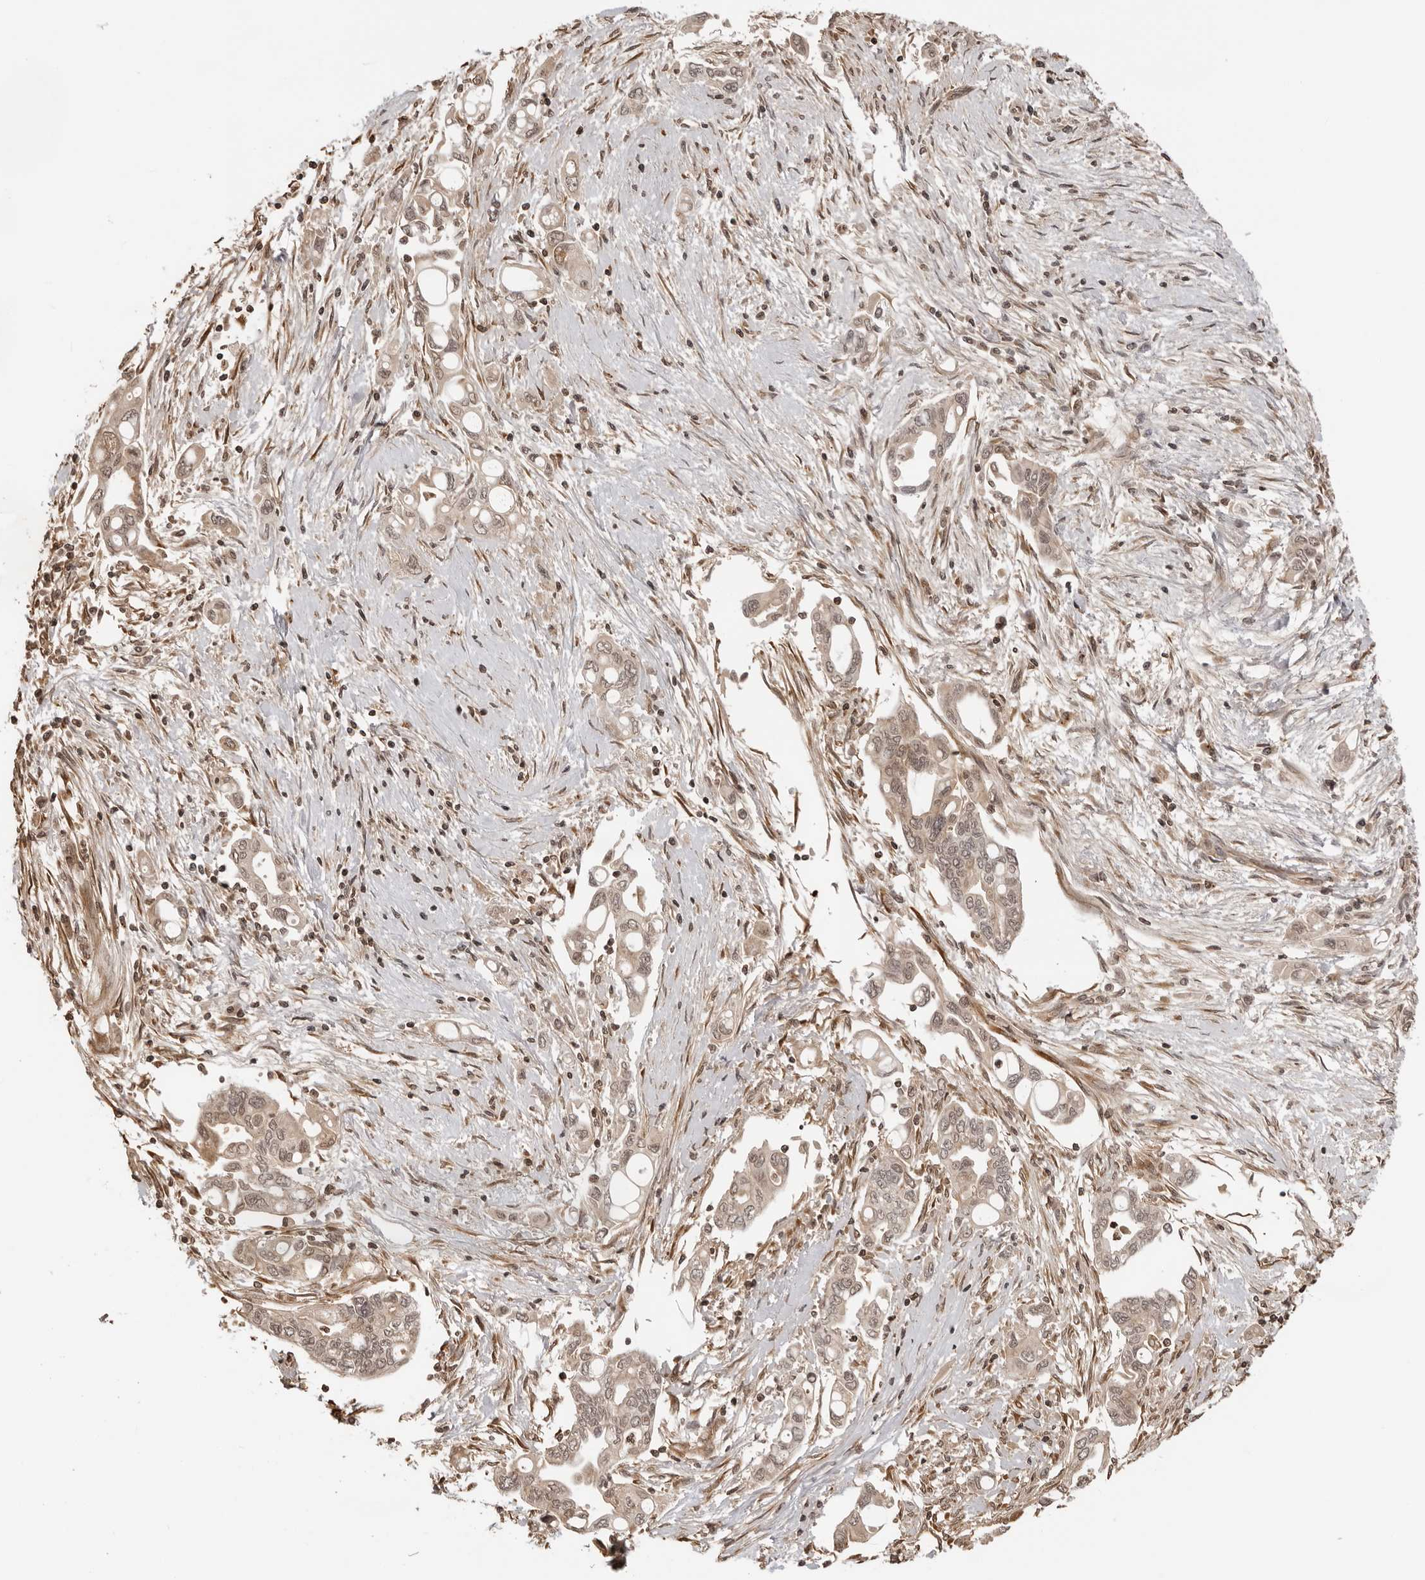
{"staining": {"intensity": "weak", "quantity": ">75%", "location": "cytoplasmic/membranous,nuclear"}, "tissue": "pancreatic cancer", "cell_type": "Tumor cells", "image_type": "cancer", "snomed": [{"axis": "morphology", "description": "Adenocarcinoma, NOS"}, {"axis": "topography", "description": "Pancreas"}], "caption": "Immunohistochemistry (IHC) (DAB (3,3'-diaminobenzidine)) staining of human pancreatic cancer (adenocarcinoma) displays weak cytoplasmic/membranous and nuclear protein staining in about >75% of tumor cells. The staining is performed using DAB brown chromogen to label protein expression. The nuclei are counter-stained blue using hematoxylin.", "gene": "IKBKE", "patient": {"sex": "female", "age": 57}}